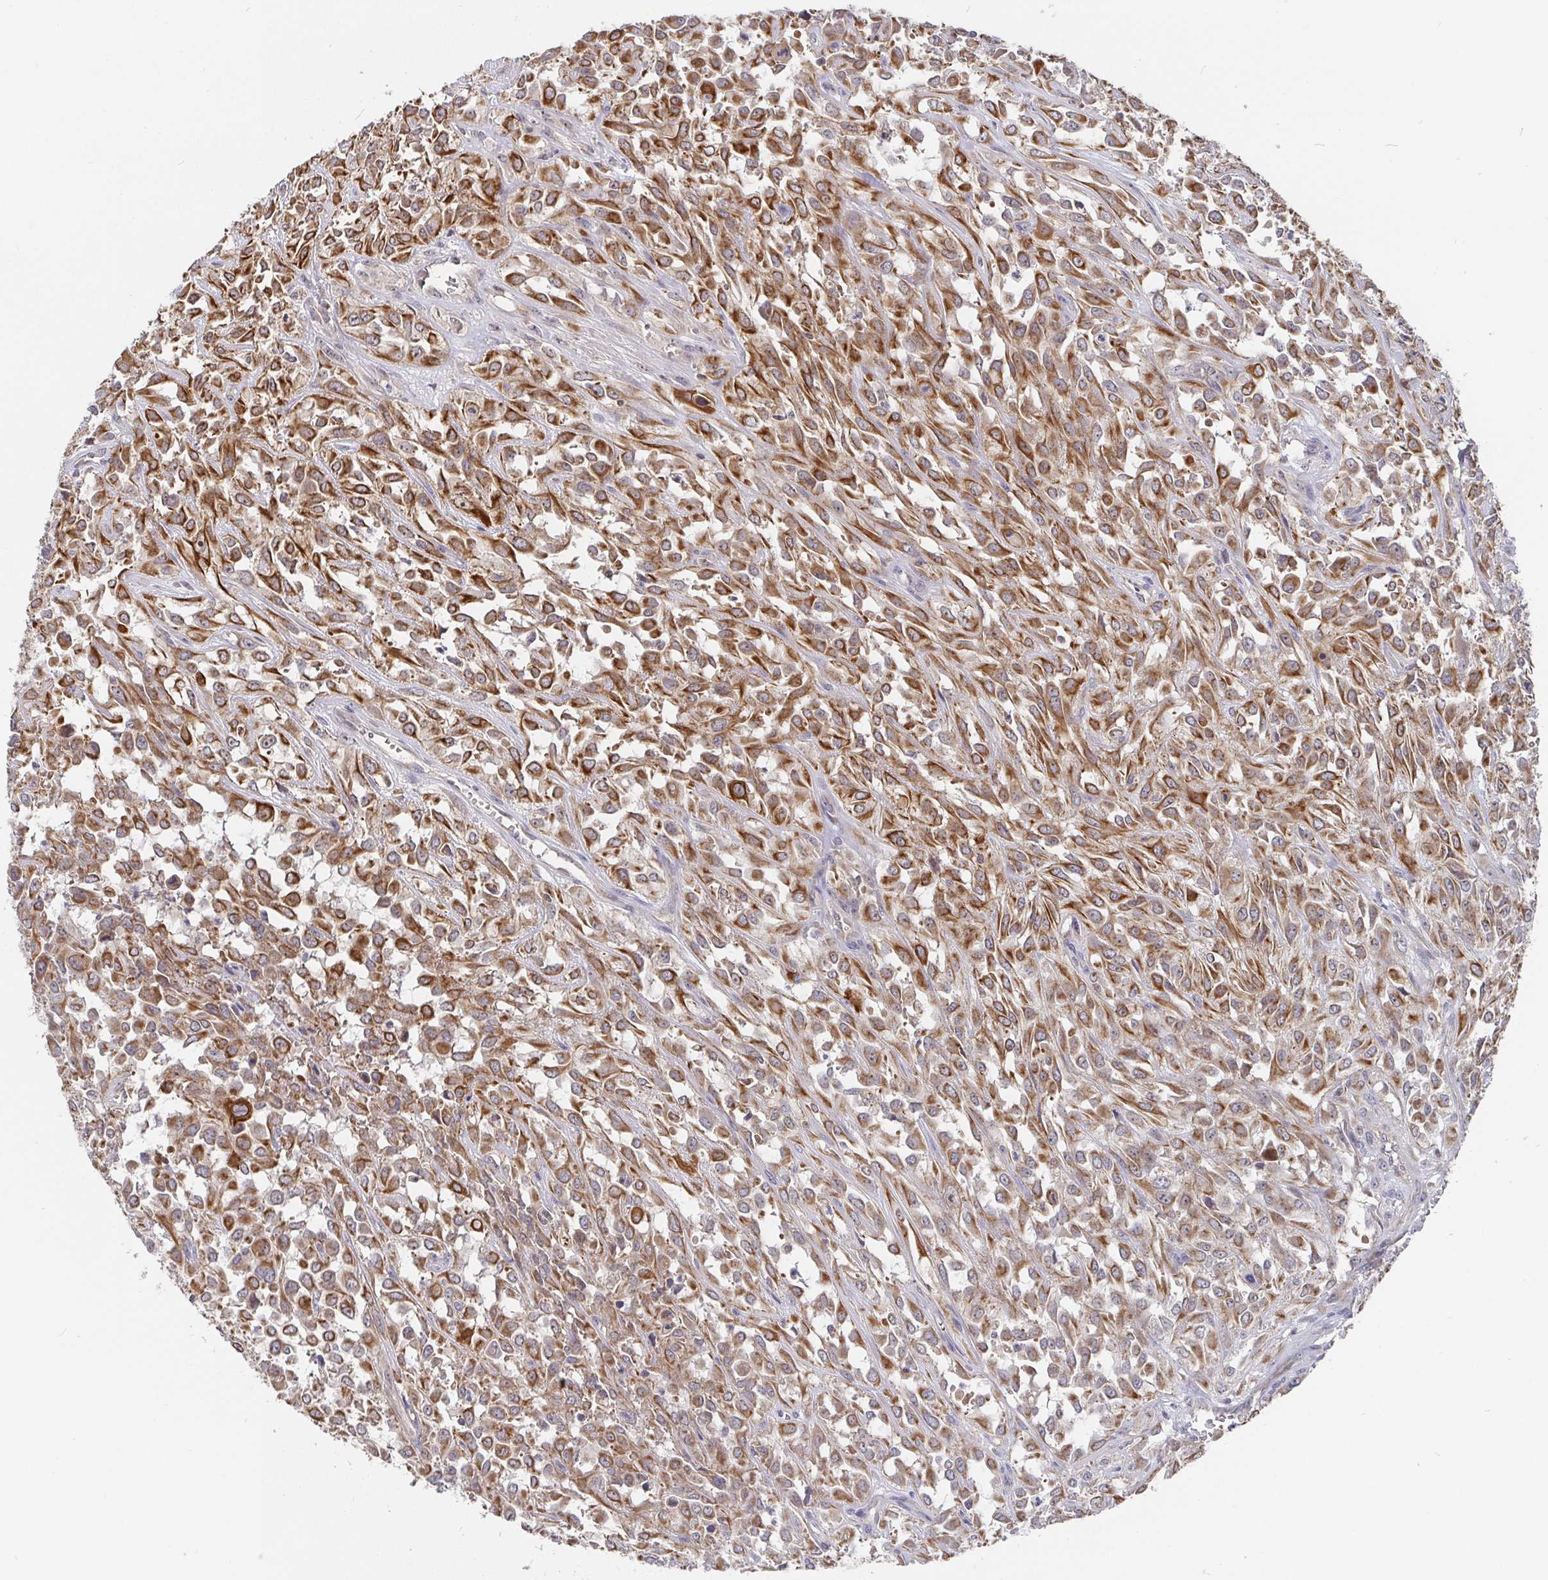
{"staining": {"intensity": "strong", "quantity": ">75%", "location": "cytoplasmic/membranous"}, "tissue": "urothelial cancer", "cell_type": "Tumor cells", "image_type": "cancer", "snomed": [{"axis": "morphology", "description": "Urothelial carcinoma, High grade"}, {"axis": "topography", "description": "Urinary bladder"}], "caption": "IHC image of urothelial carcinoma (high-grade) stained for a protein (brown), which reveals high levels of strong cytoplasmic/membranous positivity in about >75% of tumor cells.", "gene": "PDF", "patient": {"sex": "male", "age": 67}}